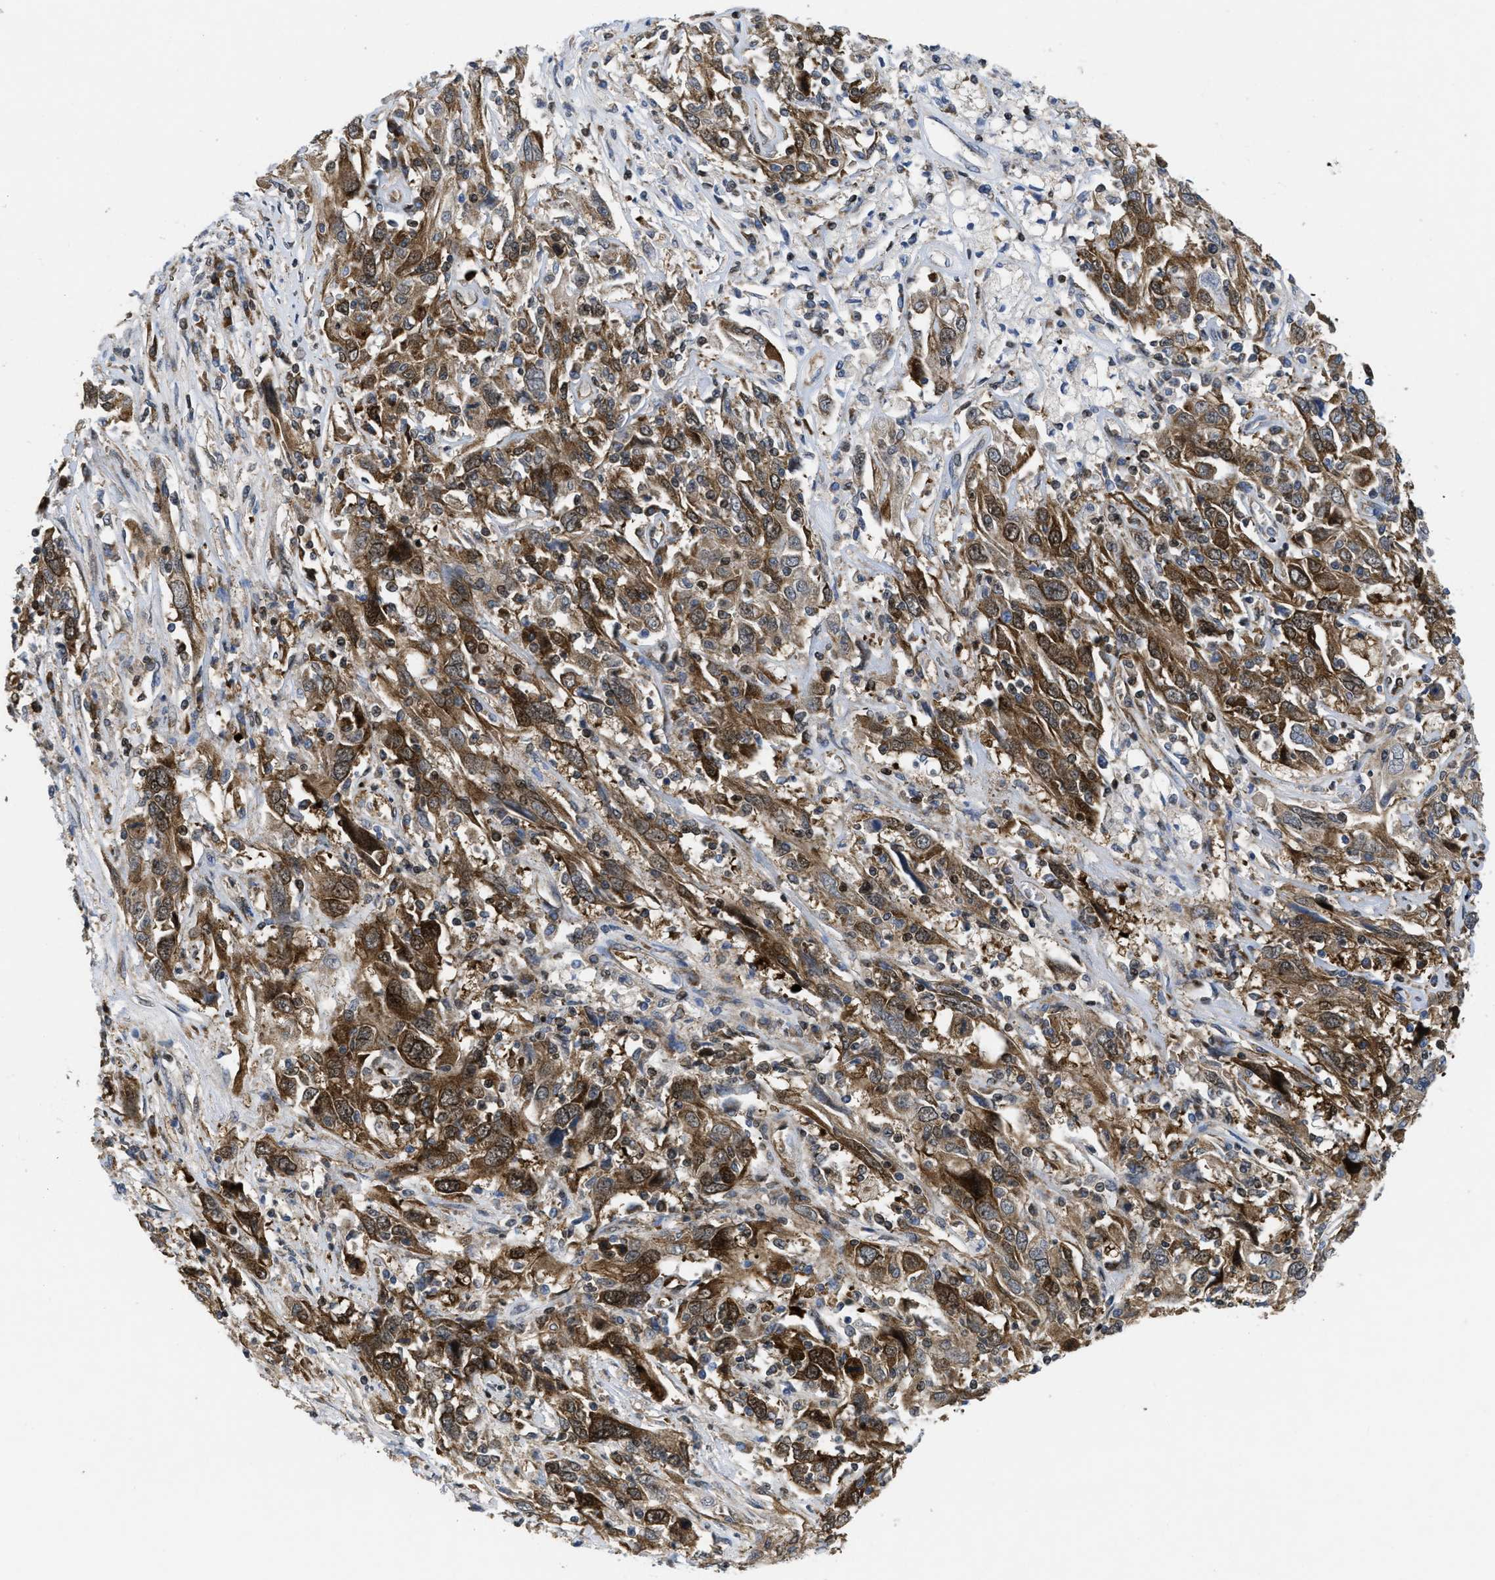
{"staining": {"intensity": "moderate", "quantity": ">75%", "location": "cytoplasmic/membranous,nuclear"}, "tissue": "cervical cancer", "cell_type": "Tumor cells", "image_type": "cancer", "snomed": [{"axis": "morphology", "description": "Squamous cell carcinoma, NOS"}, {"axis": "topography", "description": "Cervix"}], "caption": "Immunohistochemistry (DAB) staining of cervical cancer (squamous cell carcinoma) shows moderate cytoplasmic/membranous and nuclear protein positivity in approximately >75% of tumor cells.", "gene": "PPP2CB", "patient": {"sex": "female", "age": 46}}